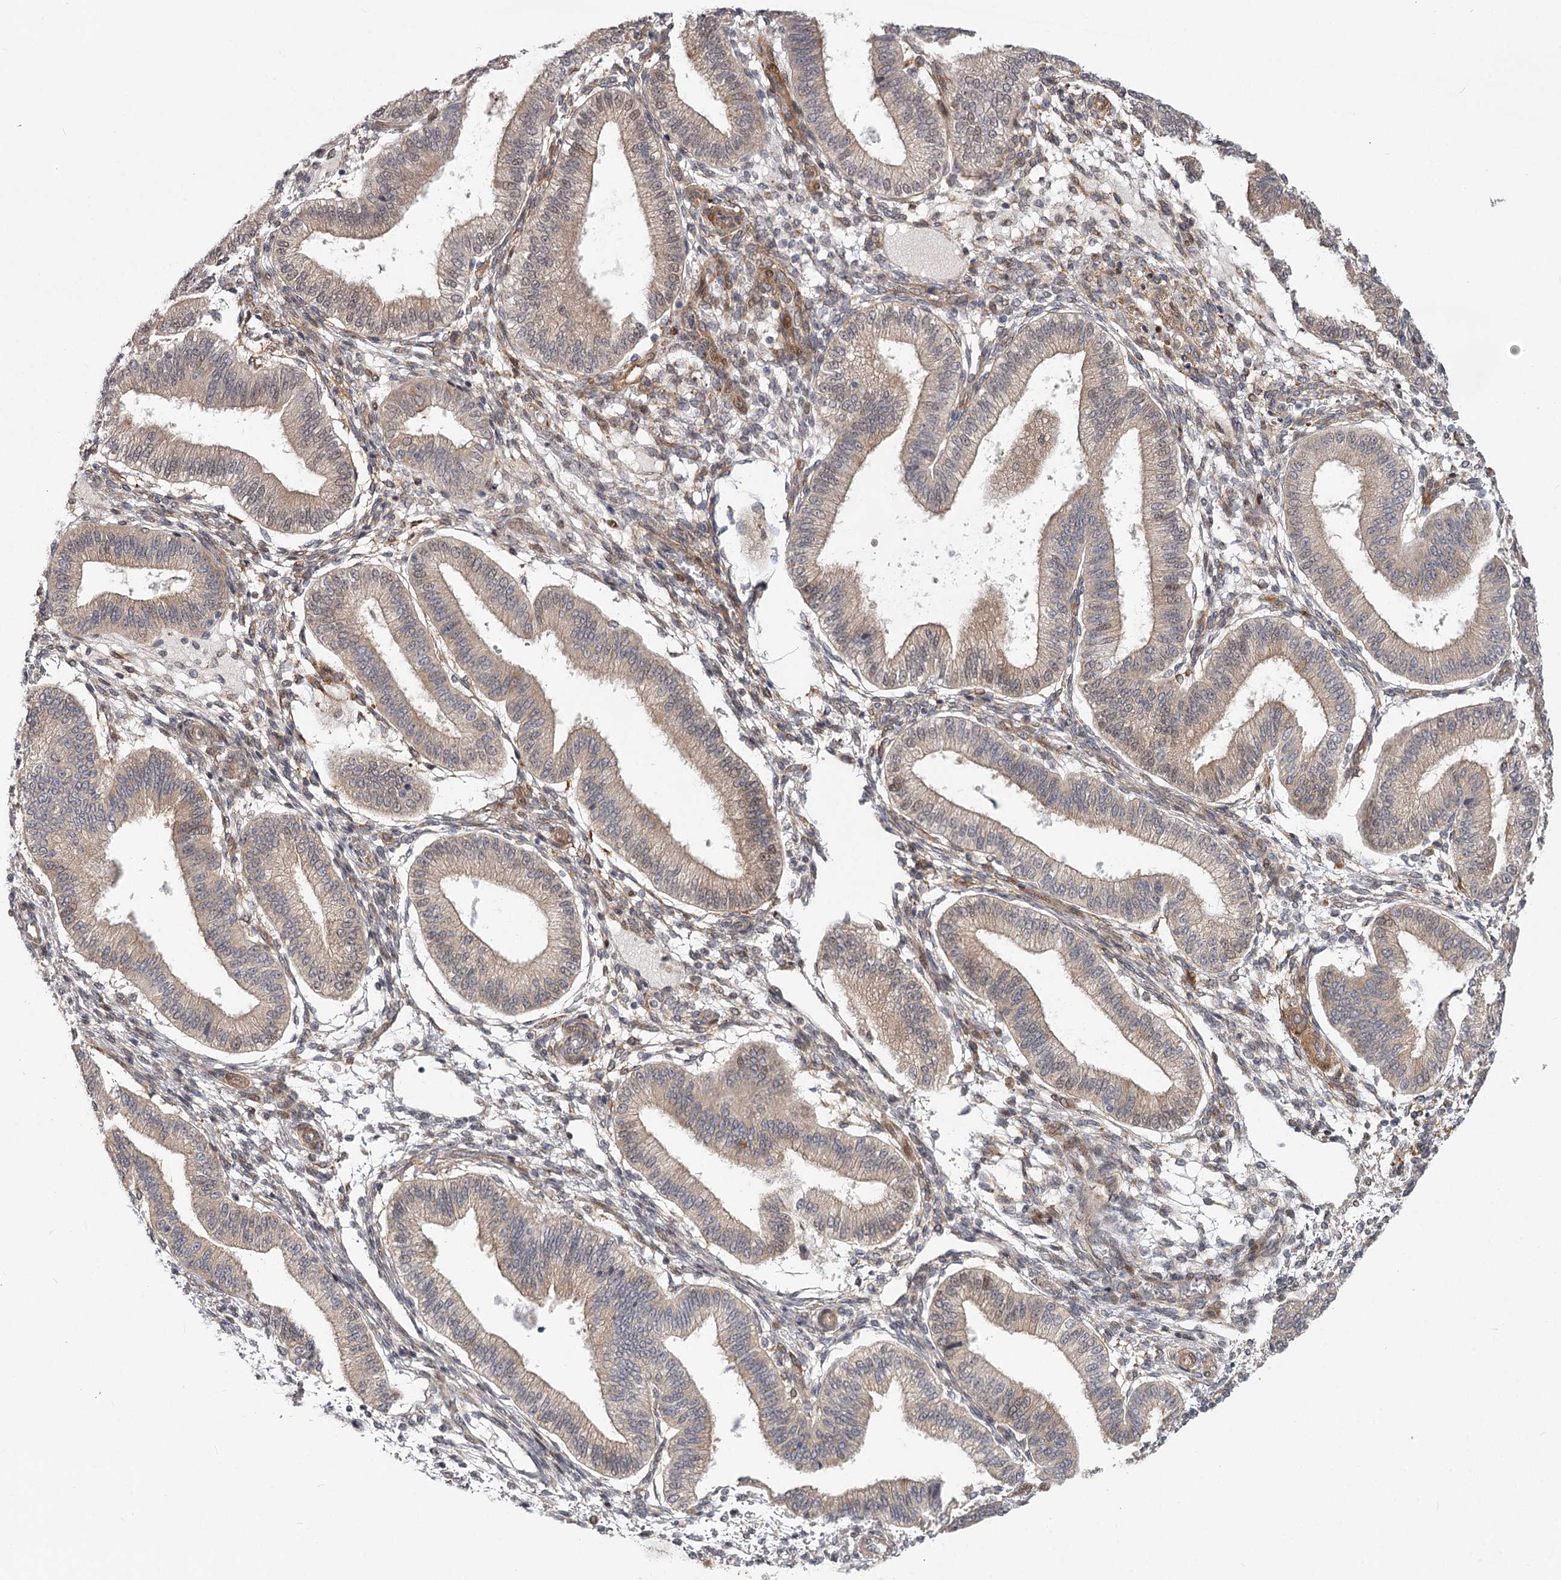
{"staining": {"intensity": "negative", "quantity": "none", "location": "none"}, "tissue": "endometrium", "cell_type": "Cells in endometrial stroma", "image_type": "normal", "snomed": [{"axis": "morphology", "description": "Normal tissue, NOS"}, {"axis": "topography", "description": "Endometrium"}], "caption": "Protein analysis of normal endometrium shows no significant expression in cells in endometrial stroma.", "gene": "CCNG2", "patient": {"sex": "female", "age": 39}}